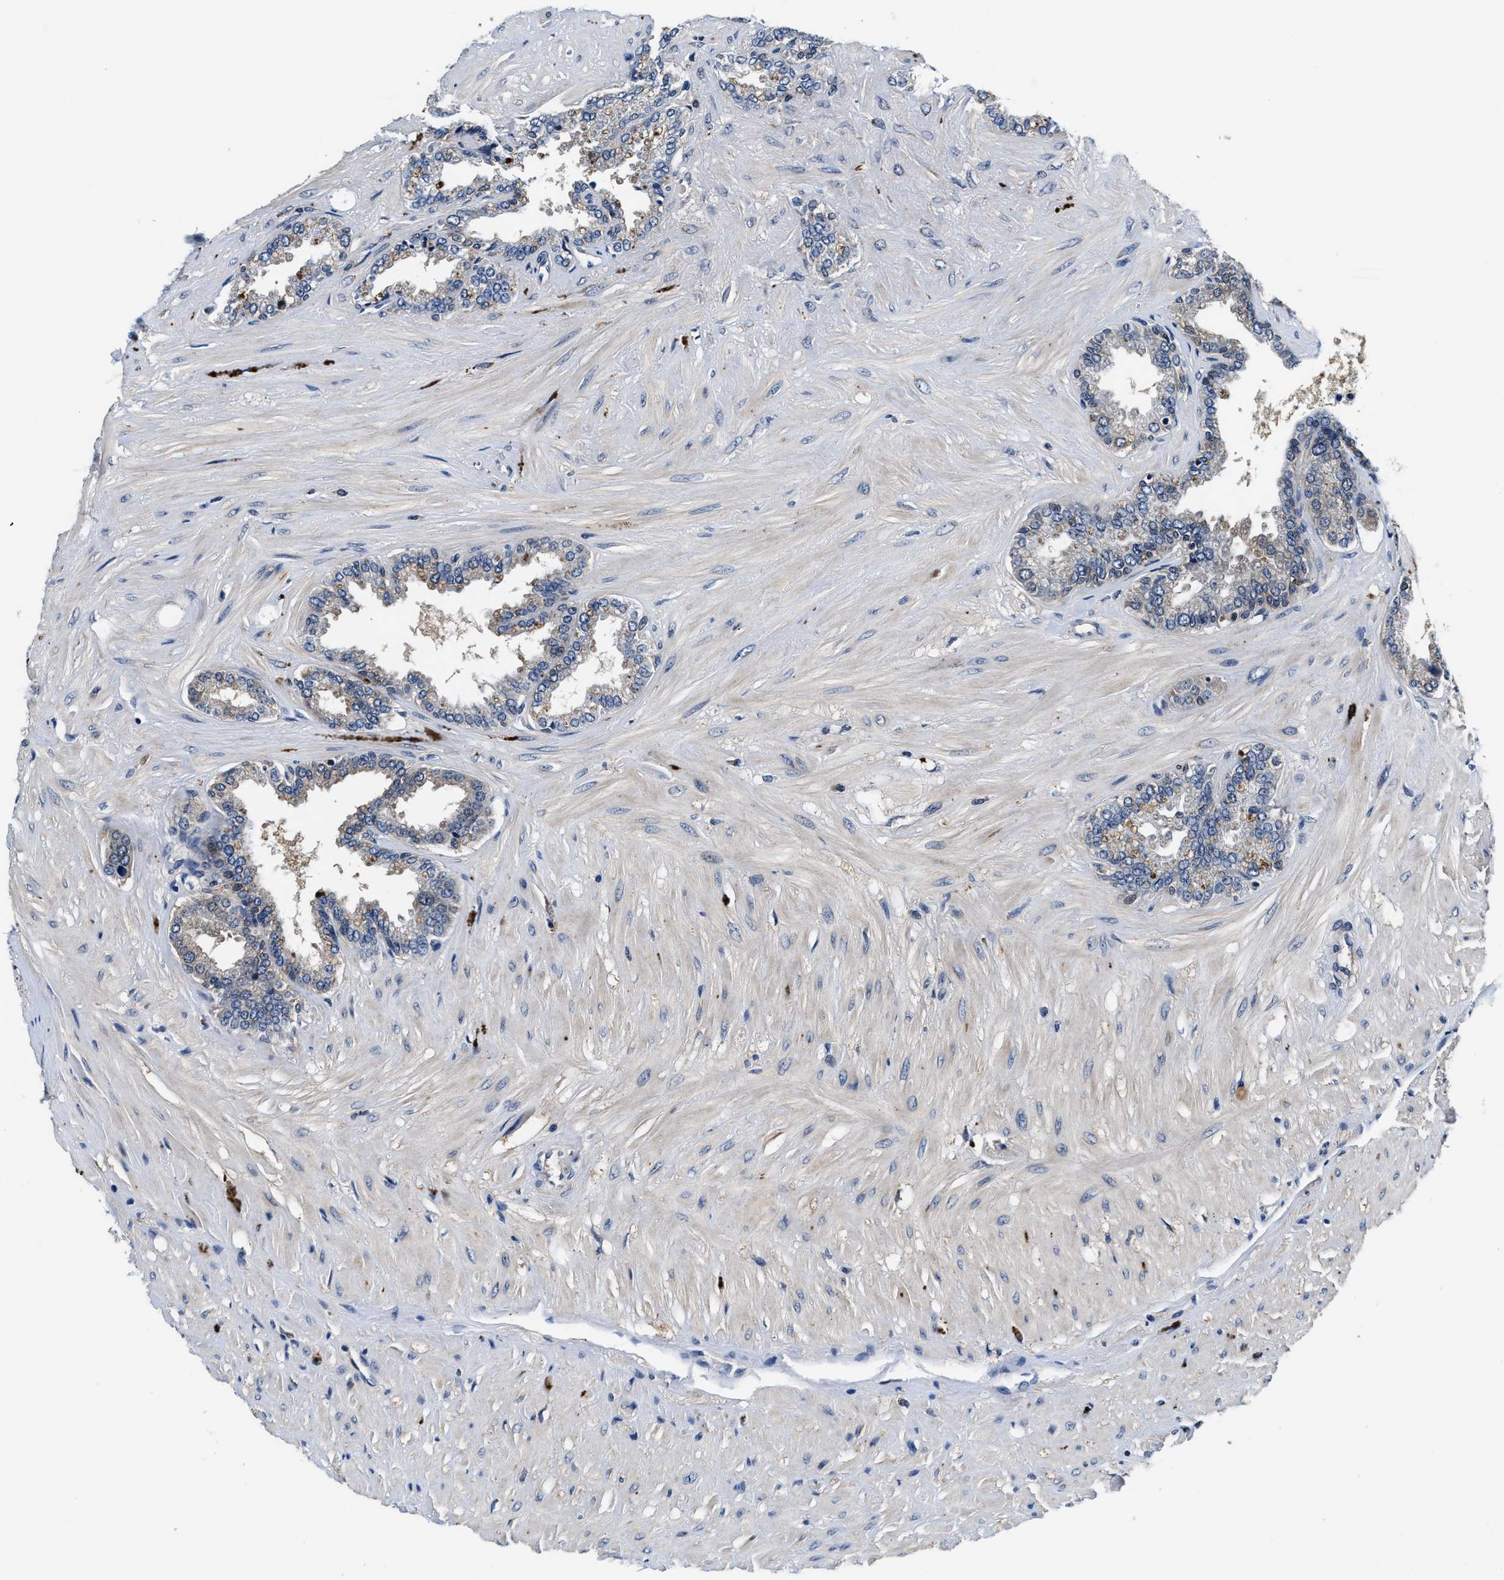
{"staining": {"intensity": "weak", "quantity": "25%-75%", "location": "cytoplasmic/membranous"}, "tissue": "seminal vesicle", "cell_type": "Glandular cells", "image_type": "normal", "snomed": [{"axis": "morphology", "description": "Normal tissue, NOS"}, {"axis": "topography", "description": "Seminal veicle"}], "caption": "Weak cytoplasmic/membranous protein staining is identified in about 25%-75% of glandular cells in seminal vesicle. The protein of interest is shown in brown color, while the nuclei are stained blue.", "gene": "PHPT1", "patient": {"sex": "male", "age": 46}}